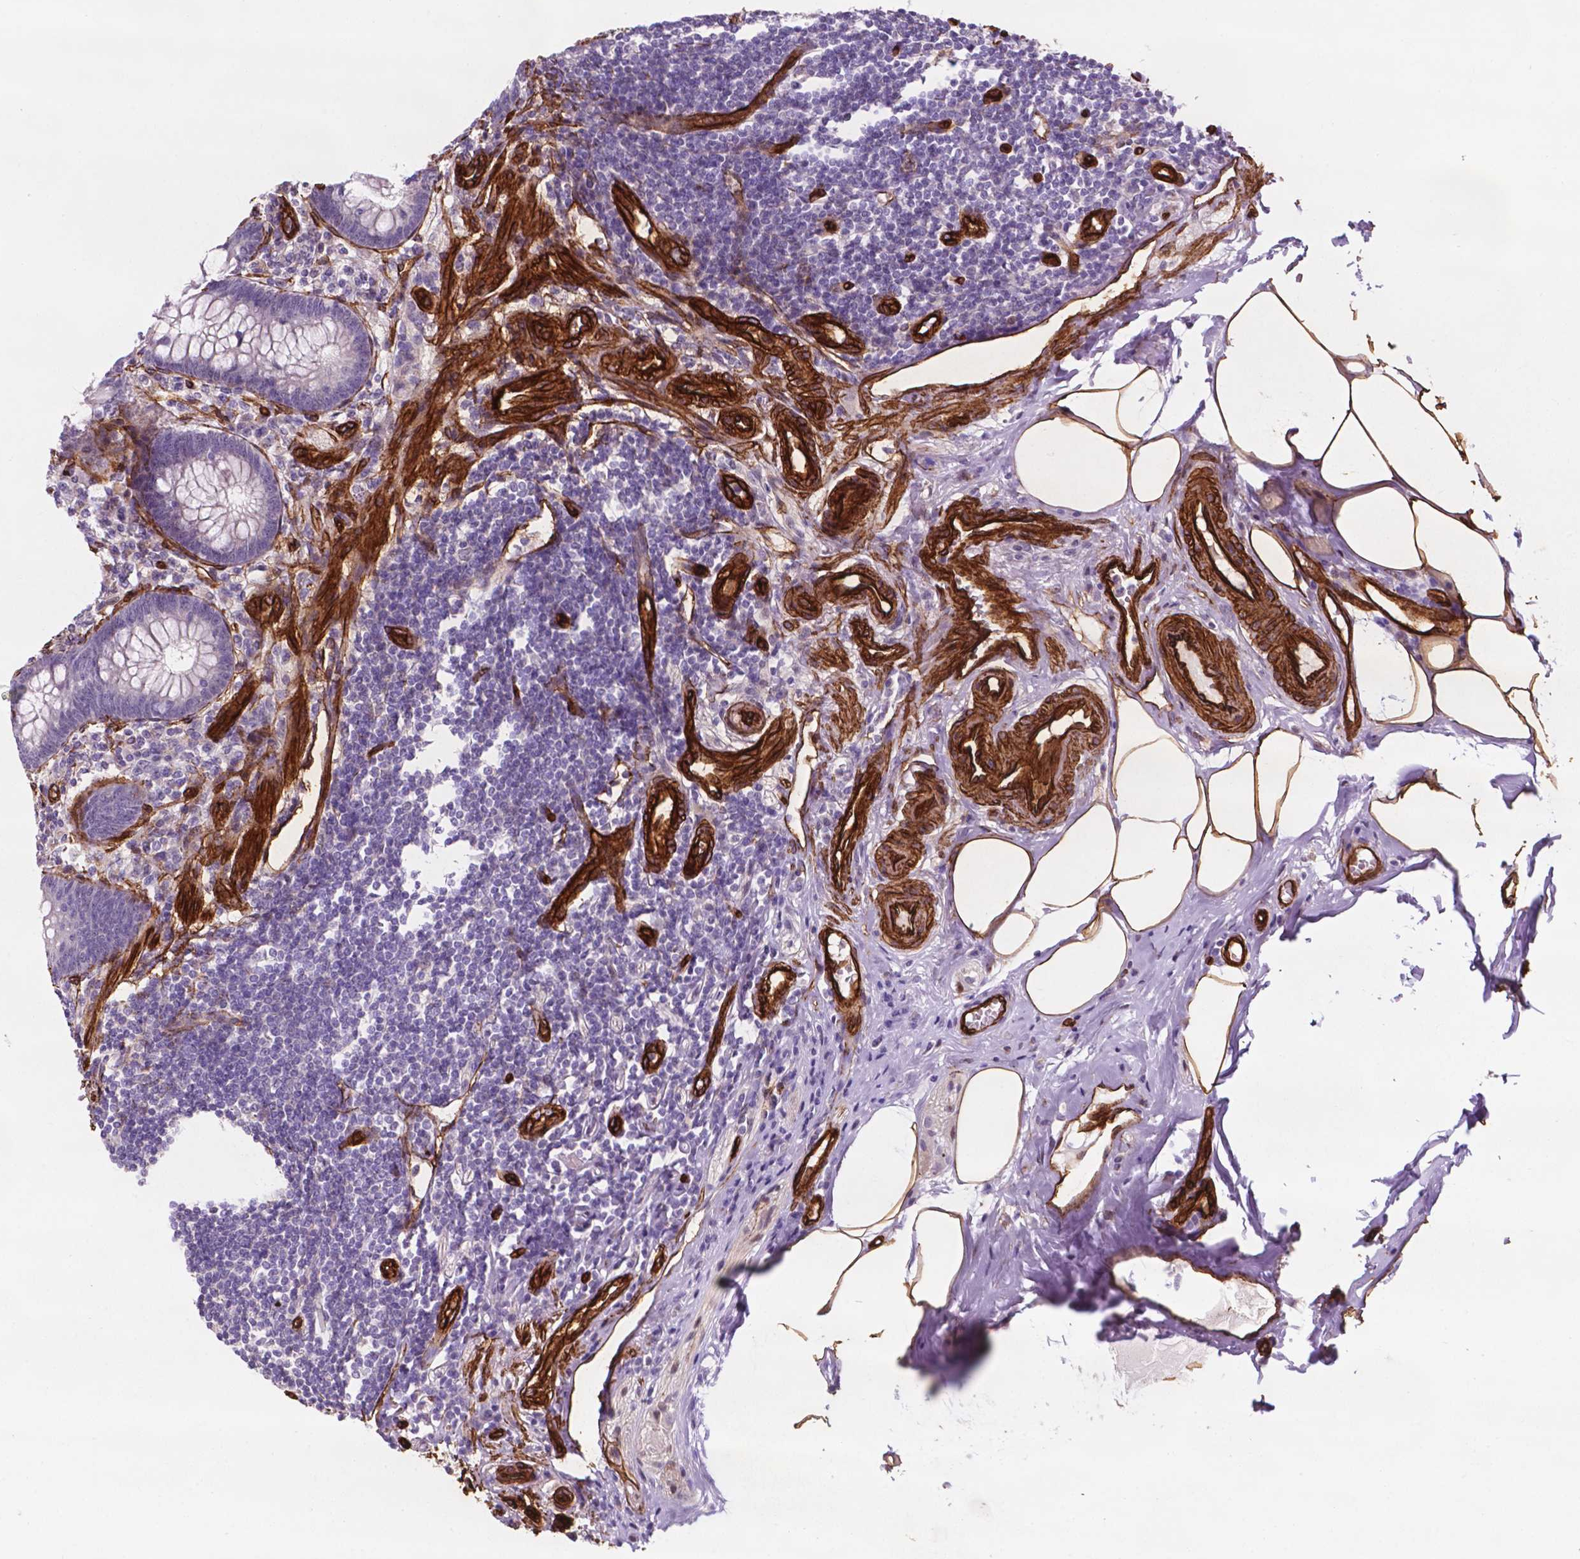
{"staining": {"intensity": "negative", "quantity": "none", "location": "none"}, "tissue": "appendix", "cell_type": "Glandular cells", "image_type": "normal", "snomed": [{"axis": "morphology", "description": "Normal tissue, NOS"}, {"axis": "topography", "description": "Appendix"}], "caption": "This is a histopathology image of immunohistochemistry staining of unremarkable appendix, which shows no expression in glandular cells. (DAB (3,3'-diaminobenzidine) immunohistochemistry, high magnification).", "gene": "EGFL8", "patient": {"sex": "female", "age": 57}}